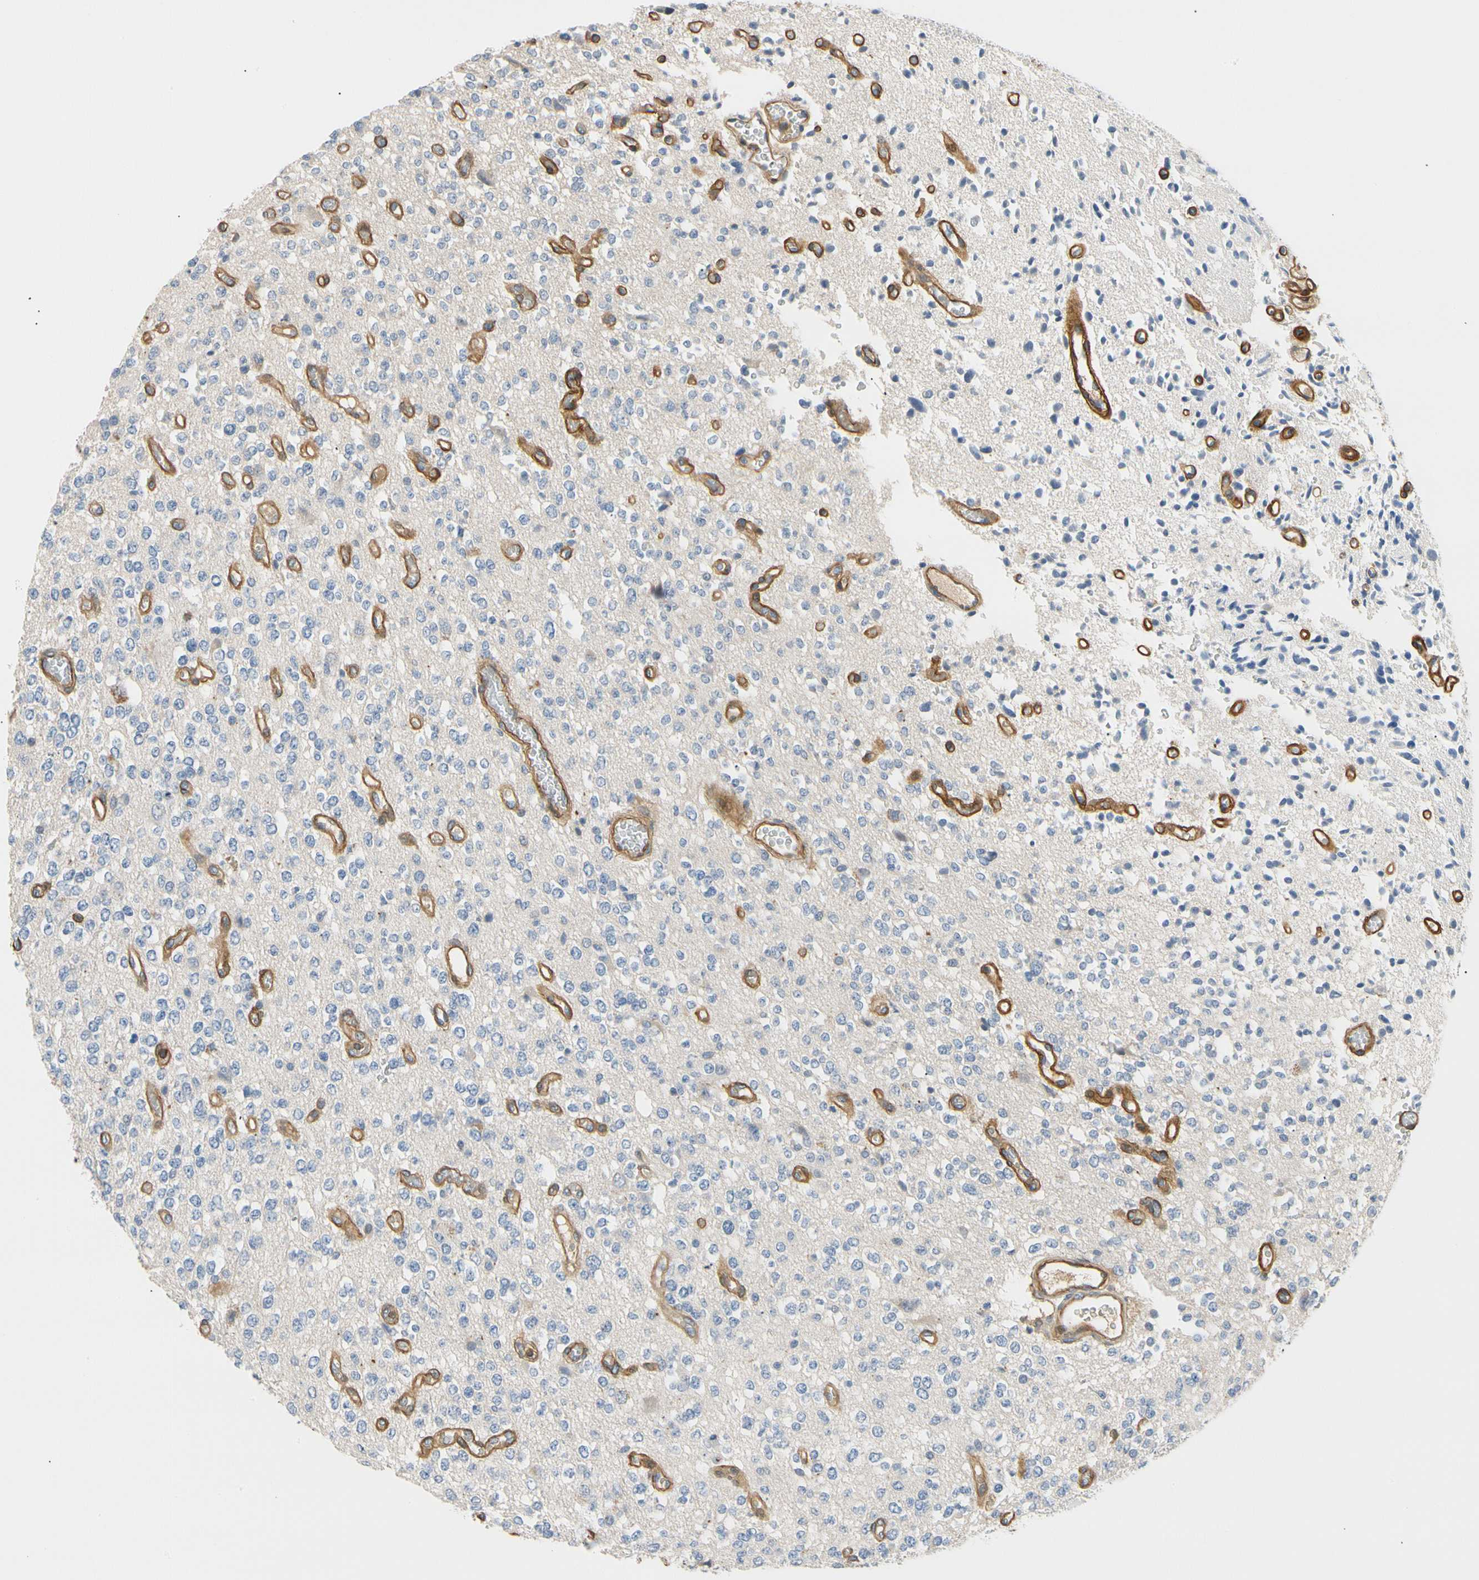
{"staining": {"intensity": "negative", "quantity": "none", "location": "none"}, "tissue": "glioma", "cell_type": "Tumor cells", "image_type": "cancer", "snomed": [{"axis": "morphology", "description": "Glioma, malignant, Low grade"}, {"axis": "topography", "description": "Brain"}], "caption": "DAB immunohistochemical staining of glioma displays no significant staining in tumor cells.", "gene": "TNFRSF18", "patient": {"sex": "male", "age": 38}}